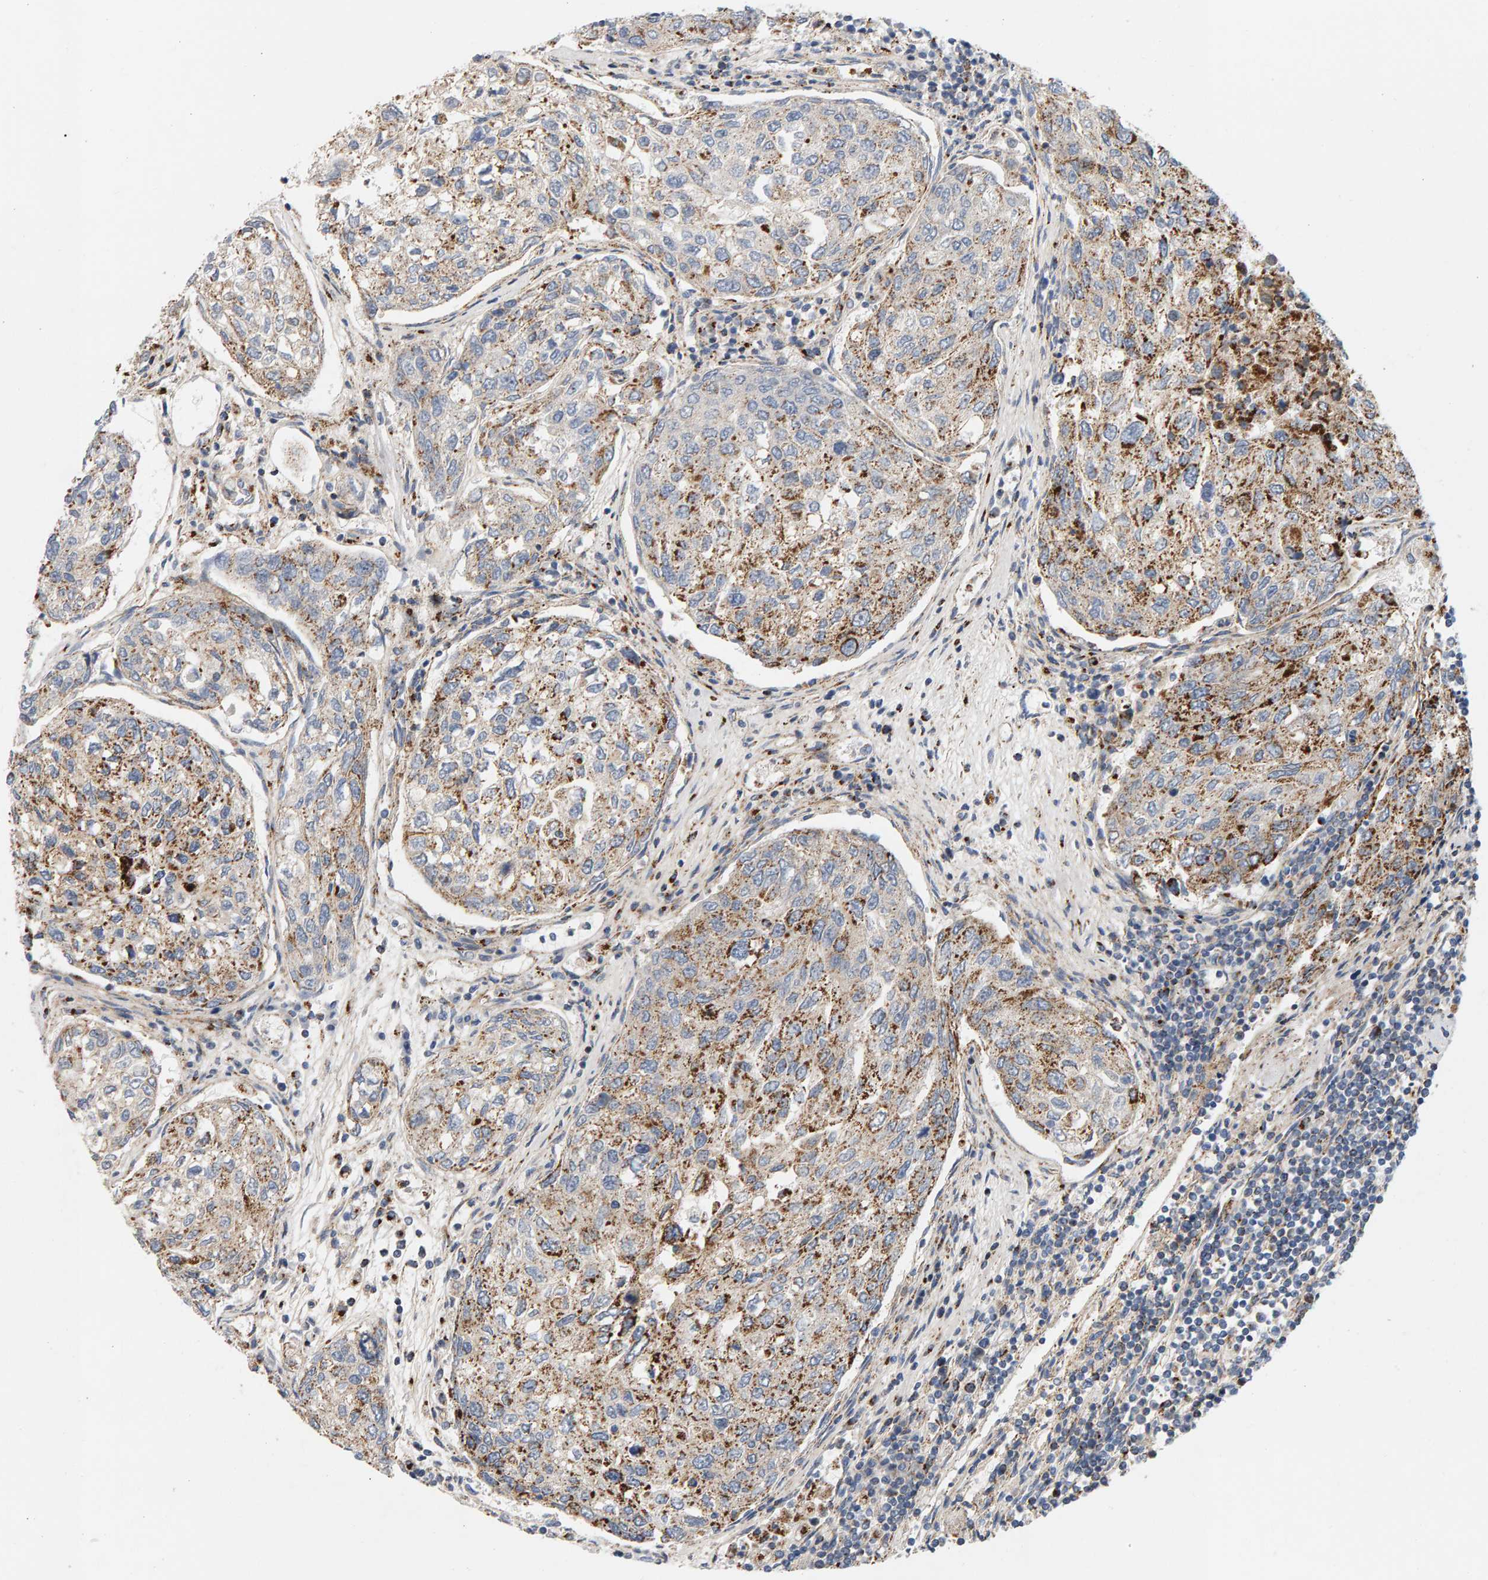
{"staining": {"intensity": "moderate", "quantity": ">75%", "location": "cytoplasmic/membranous"}, "tissue": "urothelial cancer", "cell_type": "Tumor cells", "image_type": "cancer", "snomed": [{"axis": "morphology", "description": "Urothelial carcinoma, High grade"}, {"axis": "topography", "description": "Lymph node"}, {"axis": "topography", "description": "Urinary bladder"}], "caption": "A brown stain shows moderate cytoplasmic/membranous positivity of a protein in urothelial cancer tumor cells. The staining was performed using DAB (3,3'-diaminobenzidine), with brown indicating positive protein expression. Nuclei are stained blue with hematoxylin.", "gene": "GGTA1", "patient": {"sex": "male", "age": 51}}